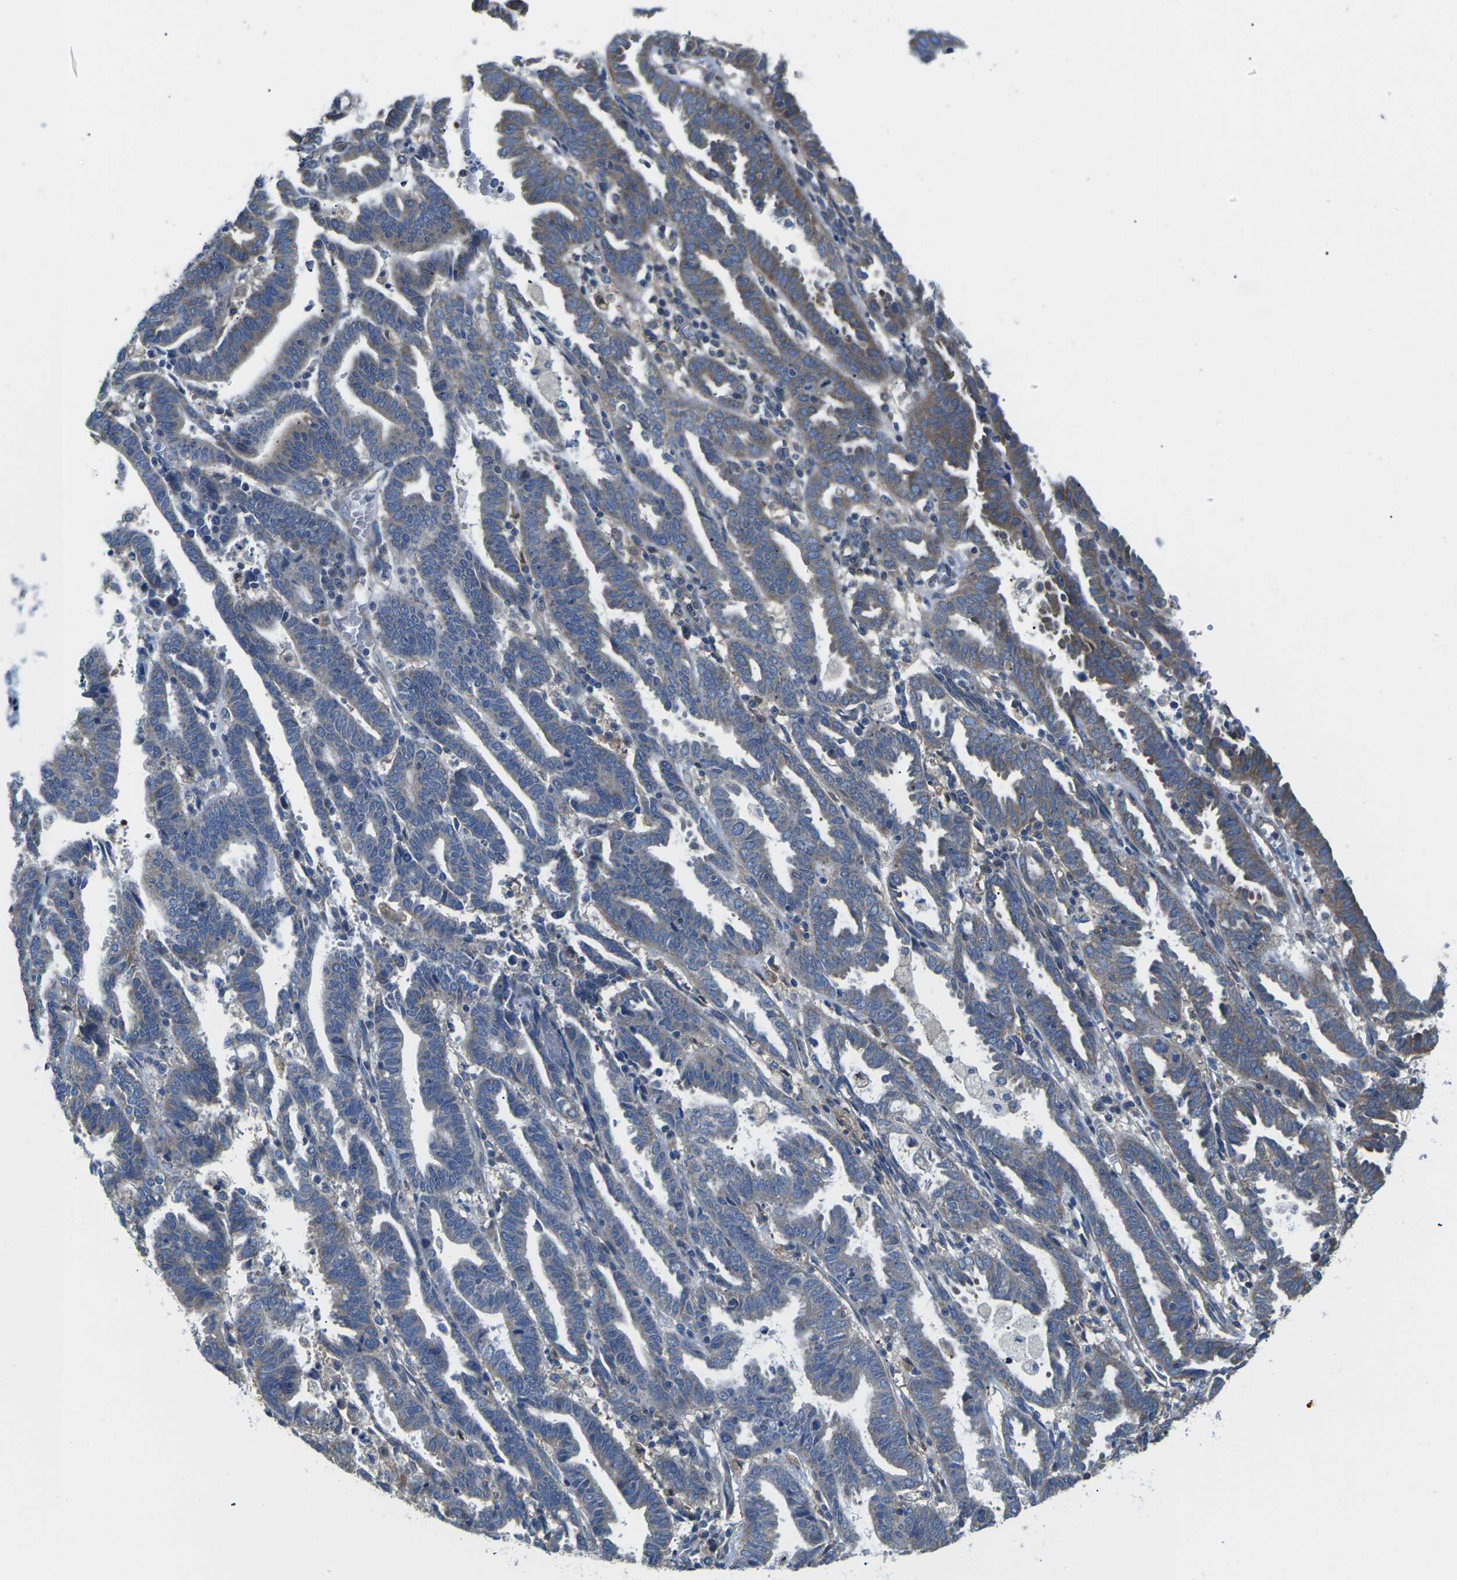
{"staining": {"intensity": "negative", "quantity": "none", "location": "none"}, "tissue": "endometrial cancer", "cell_type": "Tumor cells", "image_type": "cancer", "snomed": [{"axis": "morphology", "description": "Adenocarcinoma, NOS"}, {"axis": "topography", "description": "Uterus"}], "caption": "An immunohistochemistry (IHC) histopathology image of endometrial adenocarcinoma is shown. There is no staining in tumor cells of endometrial adenocarcinoma. (Brightfield microscopy of DAB immunohistochemistry (IHC) at high magnification).", "gene": "TMEFF2", "patient": {"sex": "female", "age": 83}}